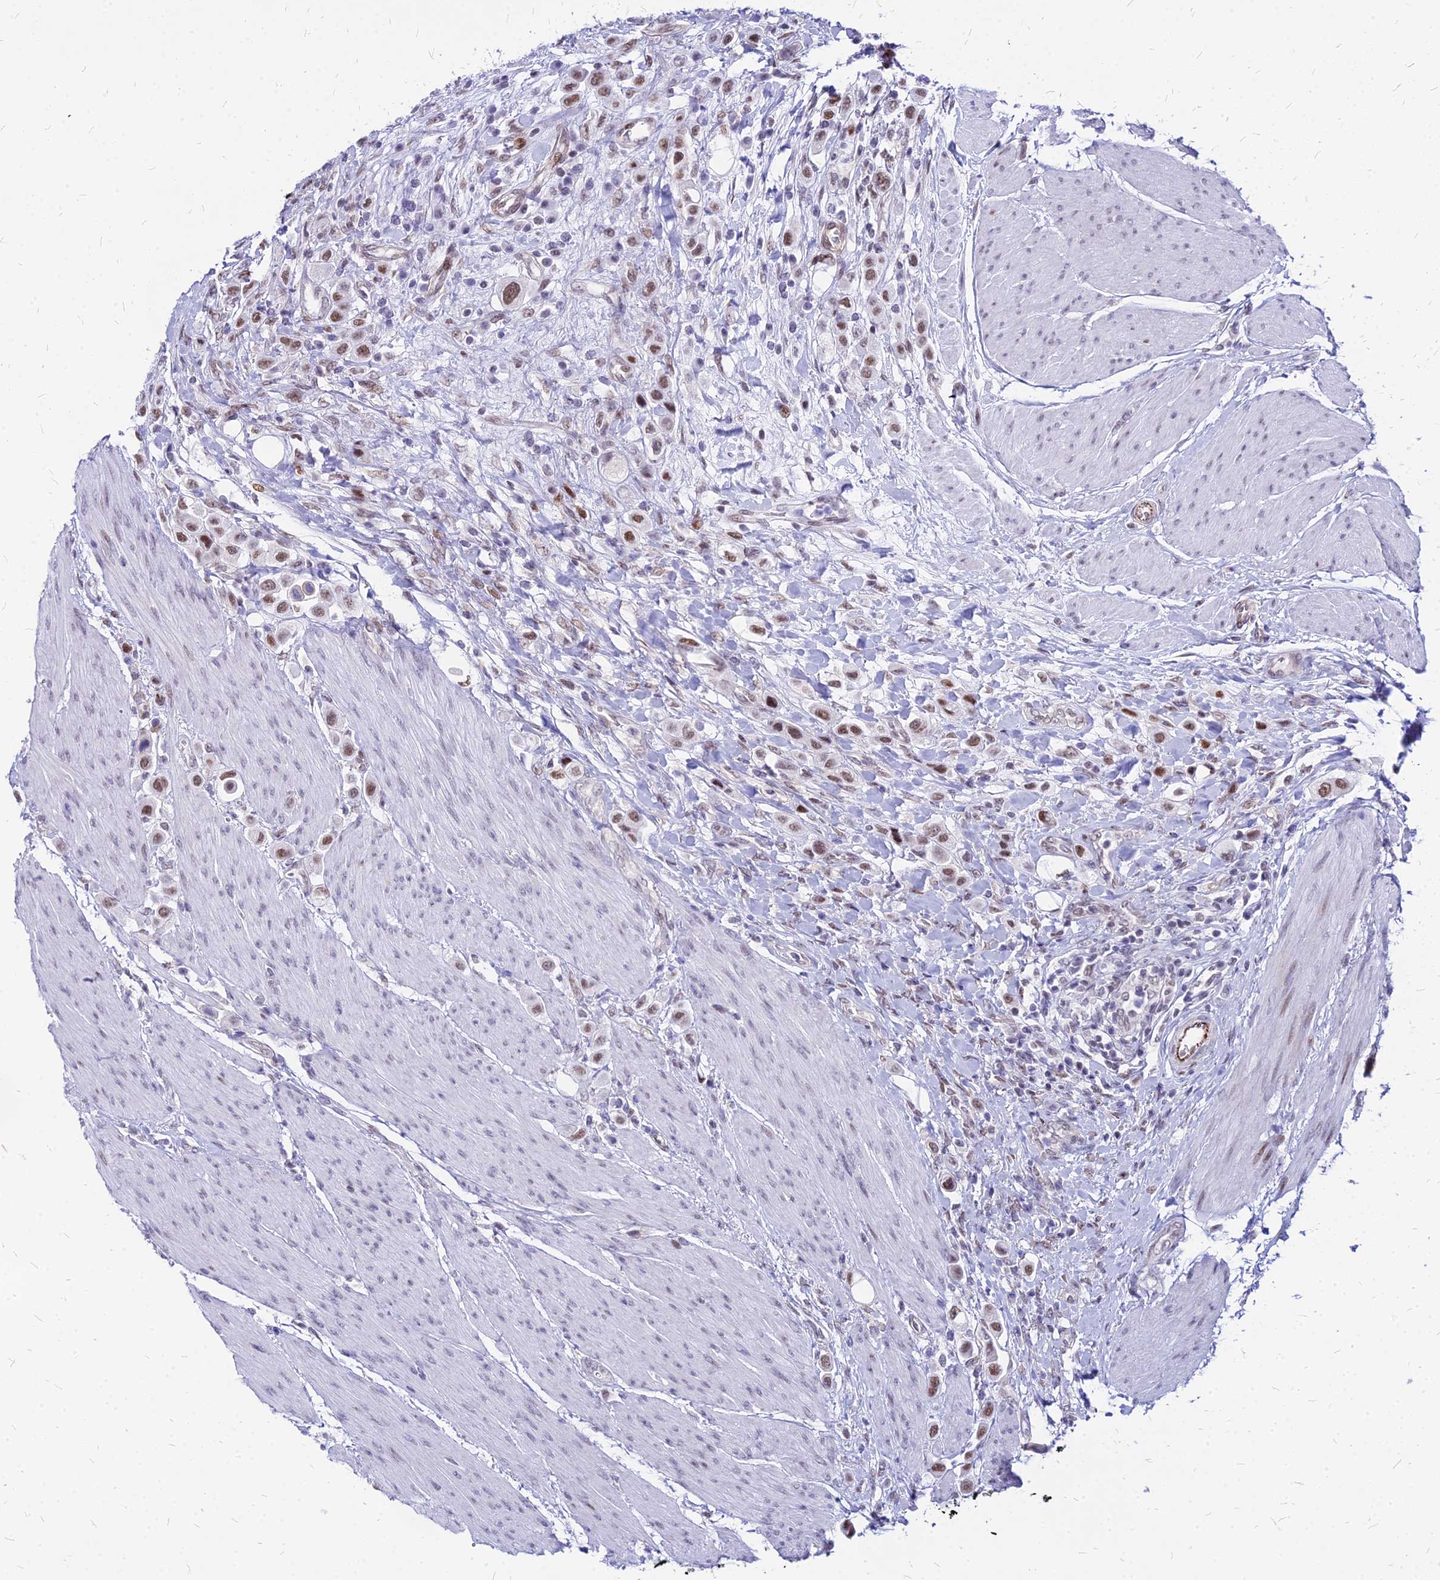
{"staining": {"intensity": "moderate", "quantity": ">75%", "location": "nuclear"}, "tissue": "urothelial cancer", "cell_type": "Tumor cells", "image_type": "cancer", "snomed": [{"axis": "morphology", "description": "Urothelial carcinoma, High grade"}, {"axis": "topography", "description": "Urinary bladder"}], "caption": "Immunohistochemical staining of high-grade urothelial carcinoma shows moderate nuclear protein expression in approximately >75% of tumor cells.", "gene": "FDX2", "patient": {"sex": "male", "age": 50}}